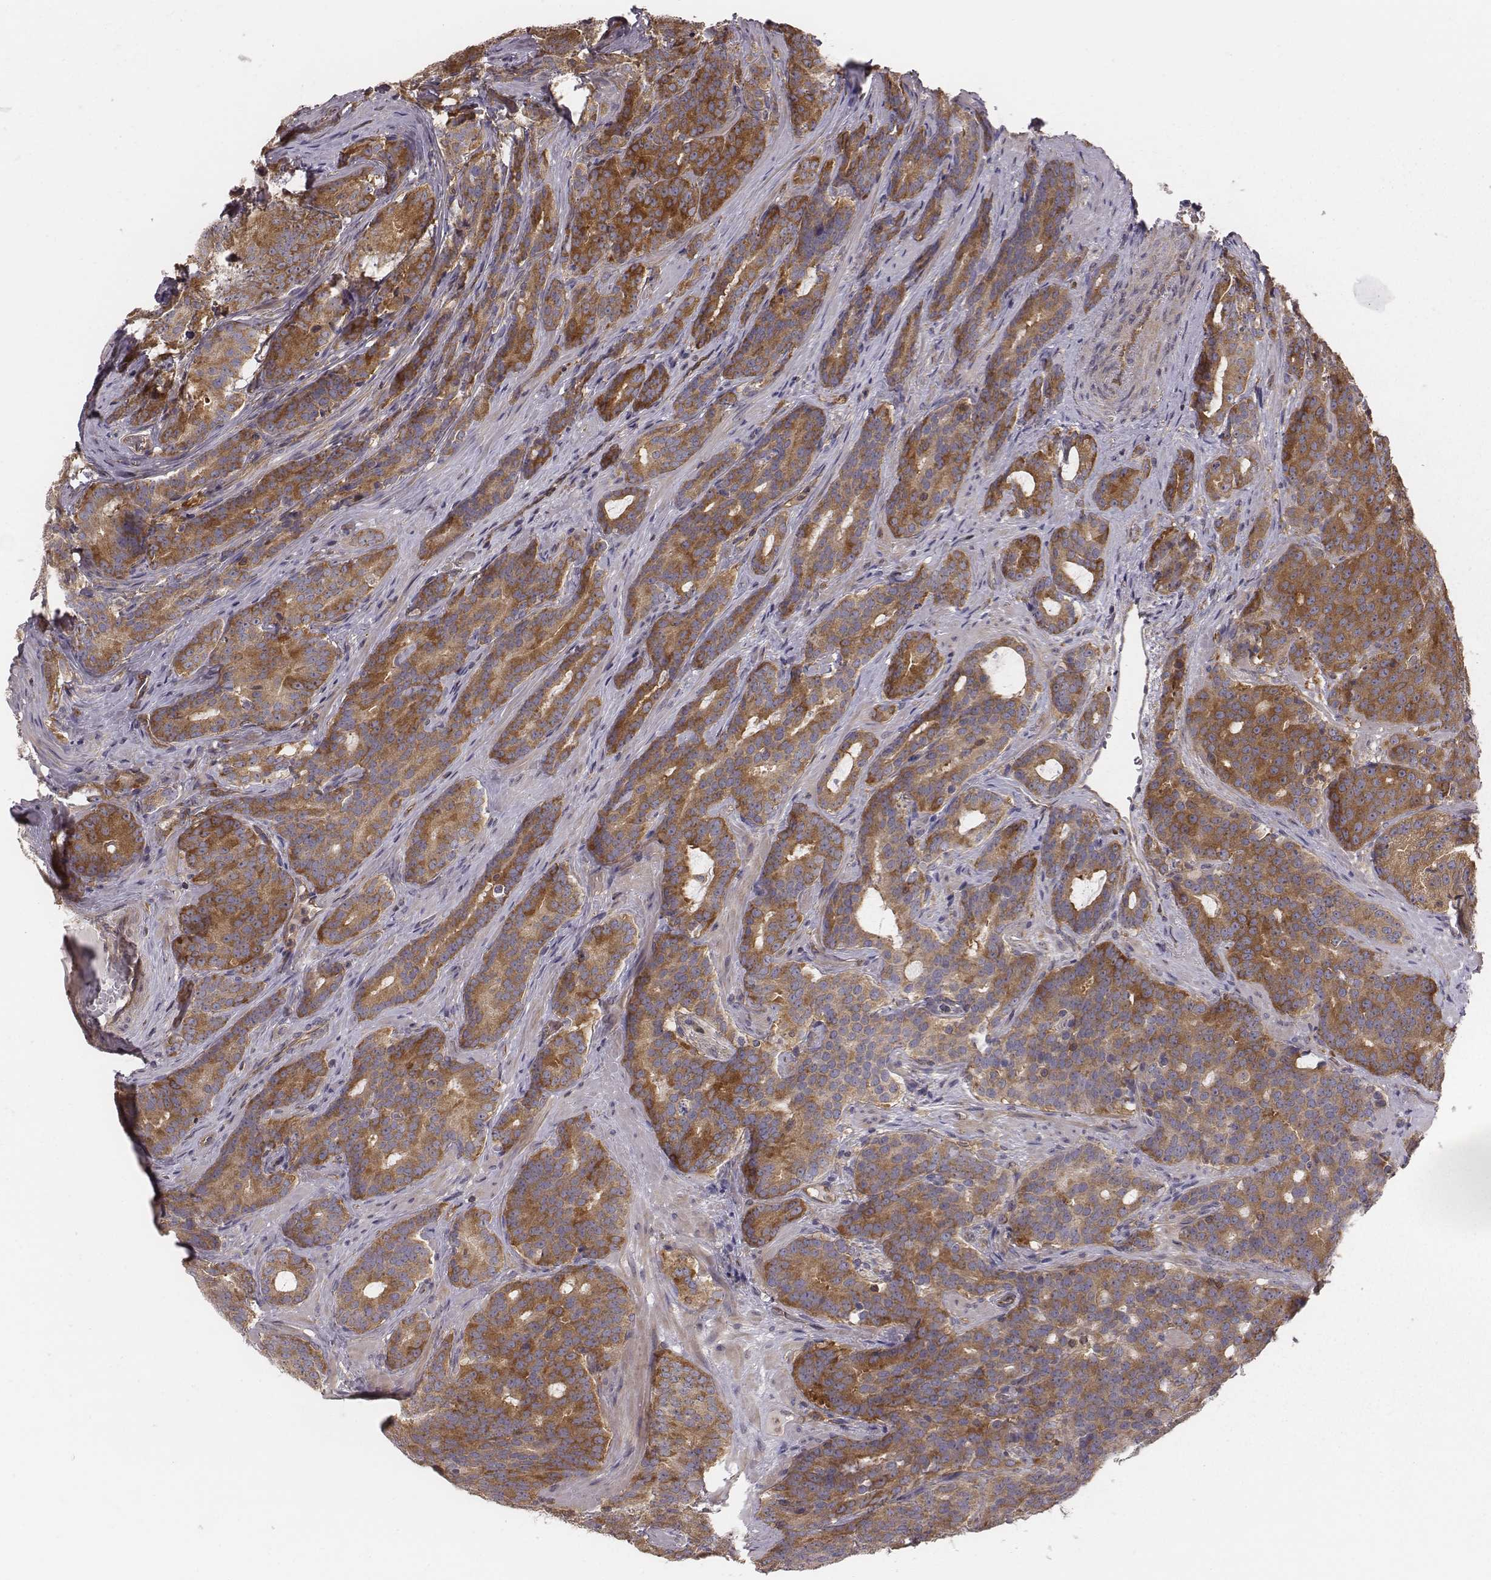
{"staining": {"intensity": "strong", "quantity": ">75%", "location": "cytoplasmic/membranous"}, "tissue": "prostate cancer", "cell_type": "Tumor cells", "image_type": "cancer", "snomed": [{"axis": "morphology", "description": "Adenocarcinoma, NOS"}, {"axis": "topography", "description": "Prostate"}], "caption": "Immunohistochemistry (IHC) of prostate cancer exhibits high levels of strong cytoplasmic/membranous positivity in about >75% of tumor cells. (DAB IHC with brightfield microscopy, high magnification).", "gene": "CAD", "patient": {"sex": "male", "age": 71}}